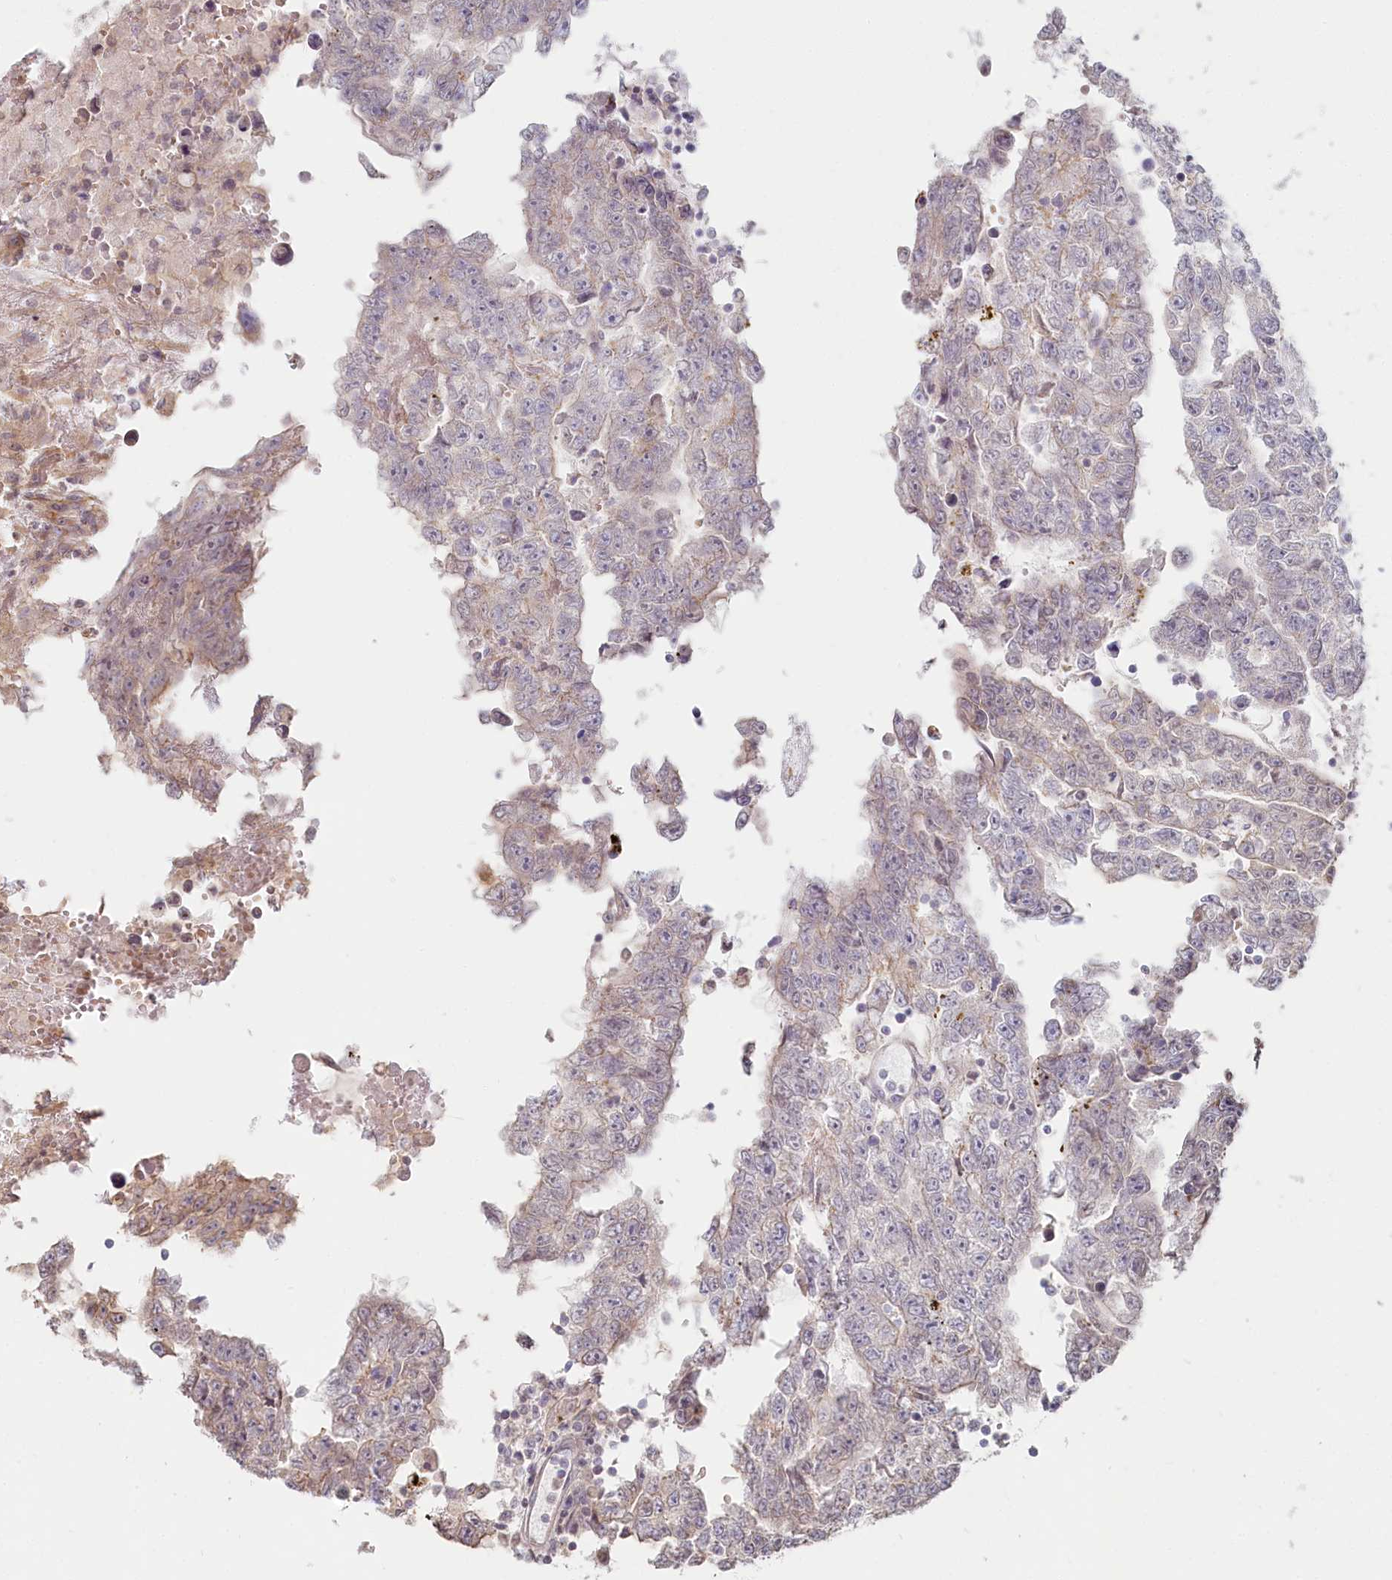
{"staining": {"intensity": "negative", "quantity": "none", "location": "none"}, "tissue": "testis cancer", "cell_type": "Tumor cells", "image_type": "cancer", "snomed": [{"axis": "morphology", "description": "Carcinoma, Embryonal, NOS"}, {"axis": "topography", "description": "Testis"}], "caption": "IHC micrograph of embryonal carcinoma (testis) stained for a protein (brown), which displays no staining in tumor cells.", "gene": "TCHP", "patient": {"sex": "male", "age": 25}}